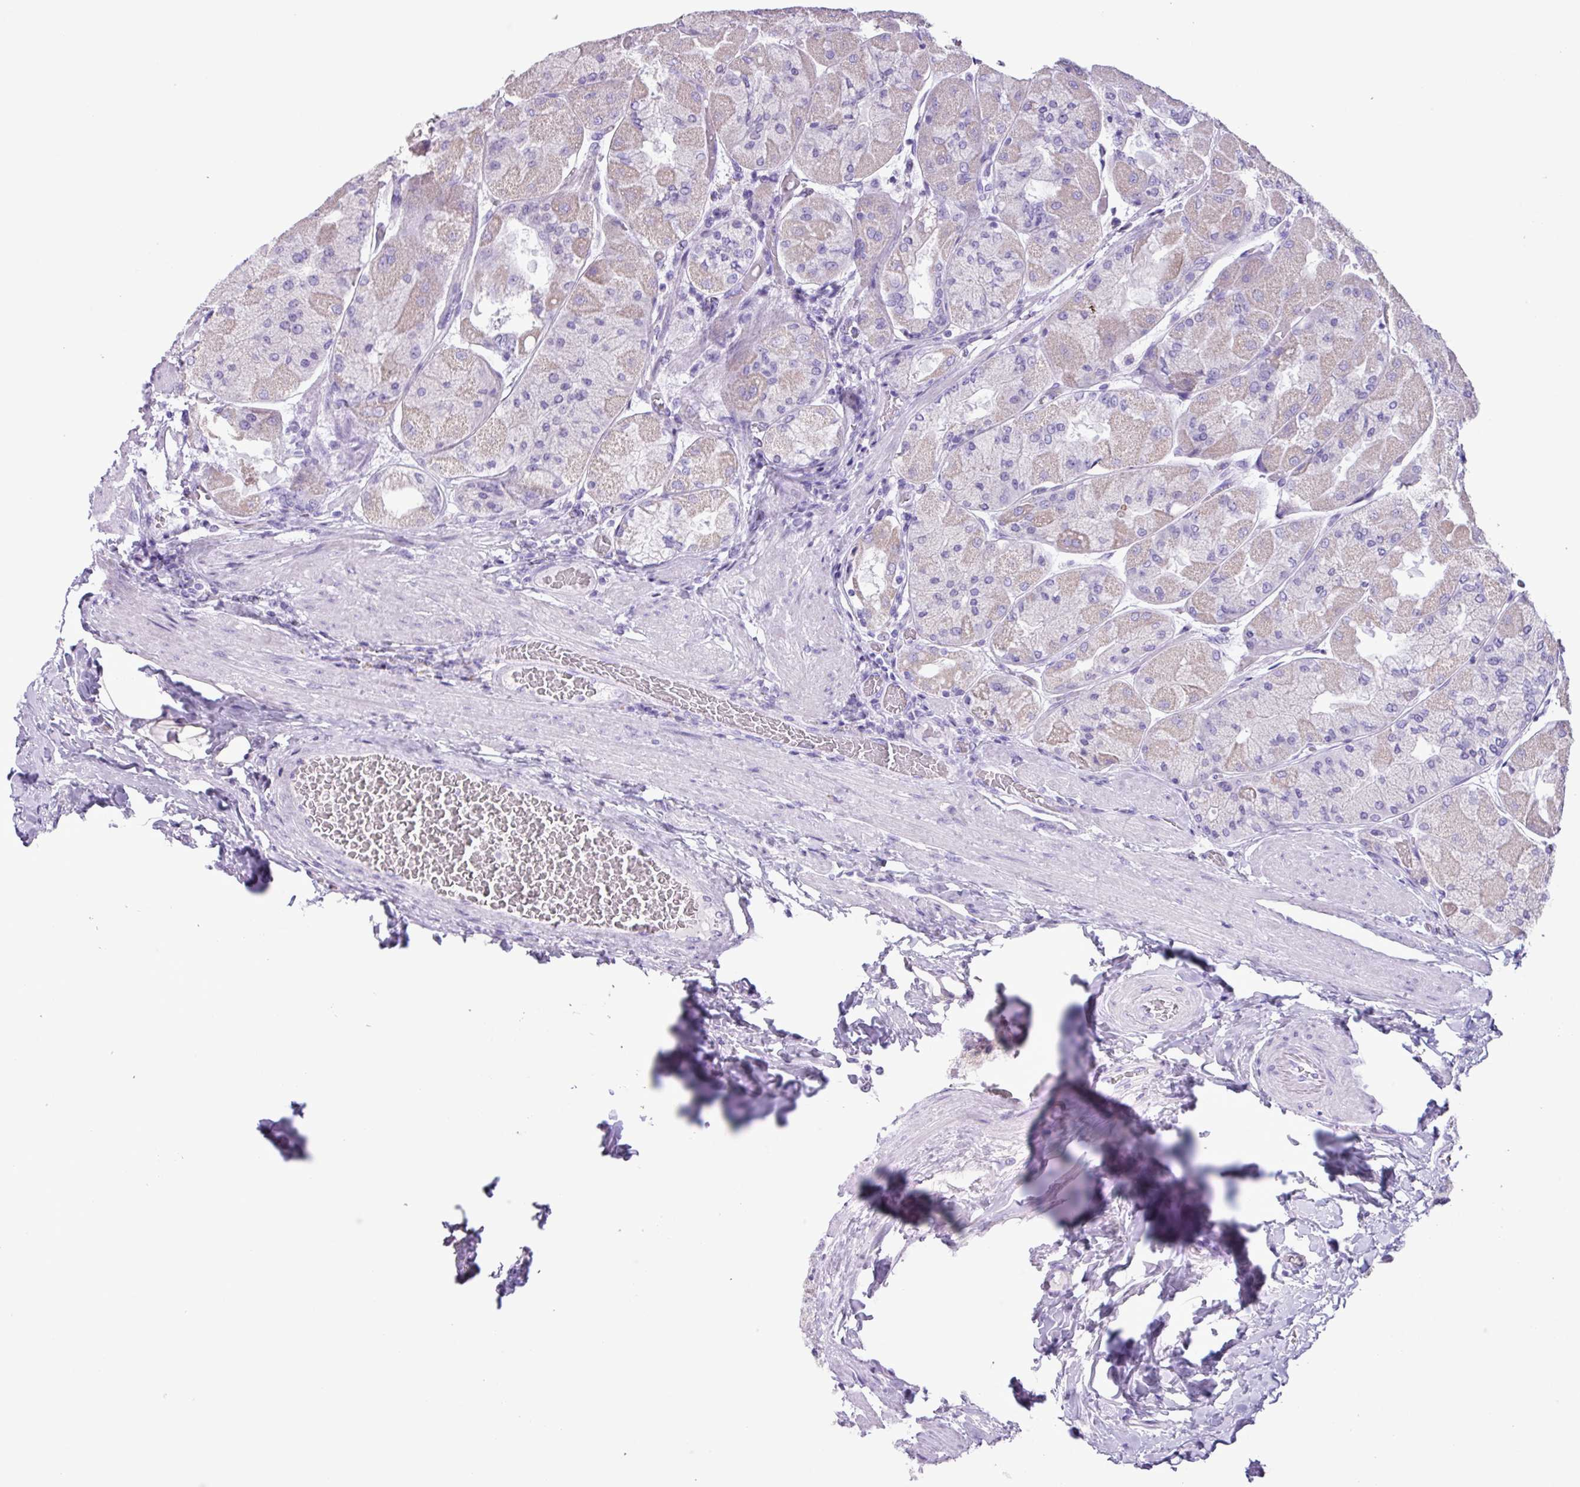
{"staining": {"intensity": "weak", "quantity": "25%-75%", "location": "cytoplasmic/membranous"}, "tissue": "stomach", "cell_type": "Glandular cells", "image_type": "normal", "snomed": [{"axis": "morphology", "description": "Normal tissue, NOS"}, {"axis": "topography", "description": "Stomach"}], "caption": "Protein staining of normal stomach displays weak cytoplasmic/membranous staining in about 25%-75% of glandular cells.", "gene": "AGO3", "patient": {"sex": "female", "age": 61}}